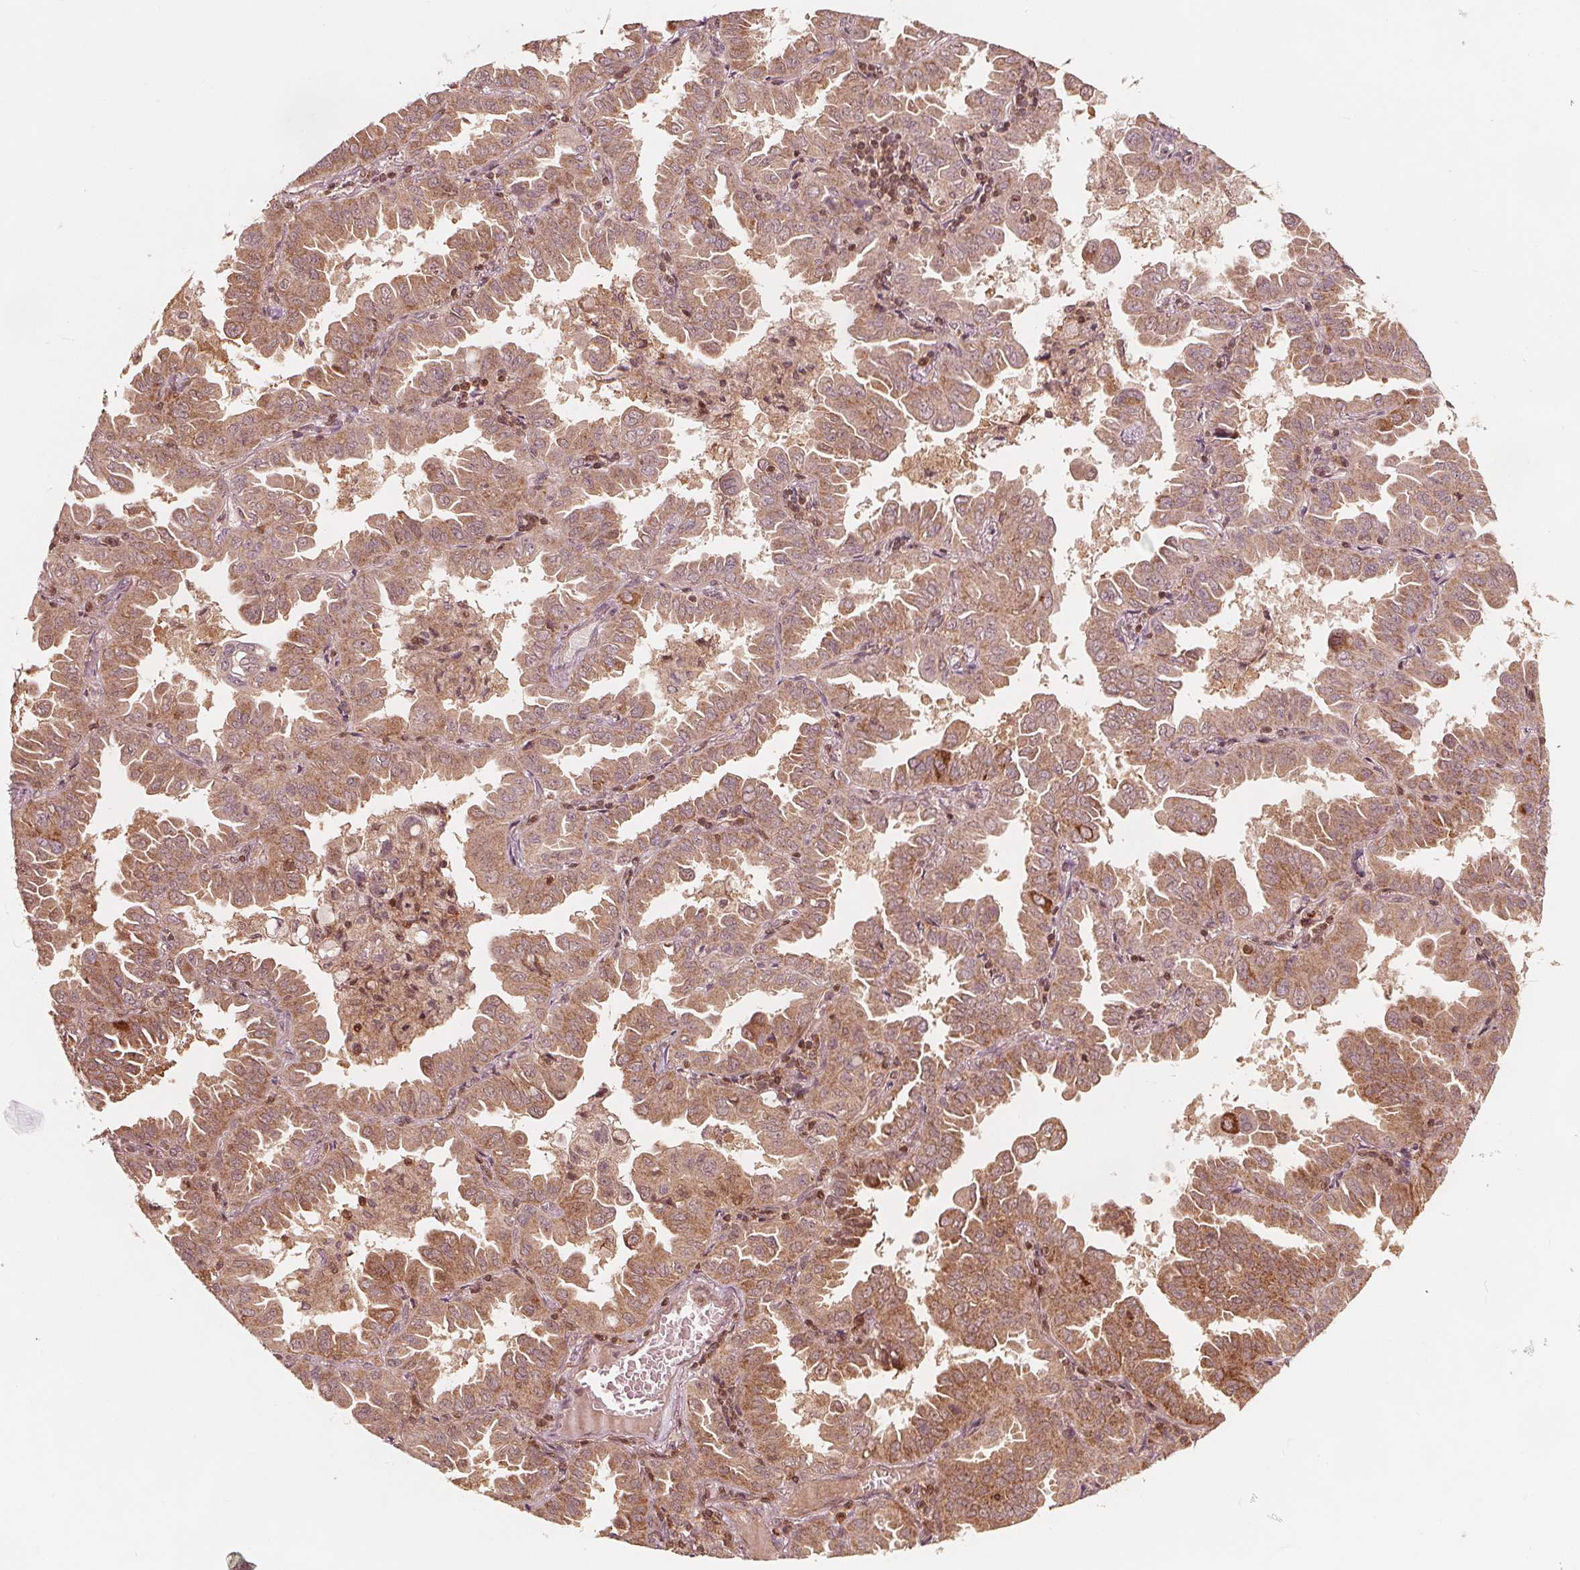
{"staining": {"intensity": "moderate", "quantity": "25%-75%", "location": "cytoplasmic/membranous"}, "tissue": "lung cancer", "cell_type": "Tumor cells", "image_type": "cancer", "snomed": [{"axis": "morphology", "description": "Adenocarcinoma, NOS"}, {"axis": "topography", "description": "Lung"}], "caption": "A brown stain labels moderate cytoplasmic/membranous staining of a protein in human adenocarcinoma (lung) tumor cells. (IHC, brightfield microscopy, high magnification).", "gene": "AIP", "patient": {"sex": "male", "age": 64}}